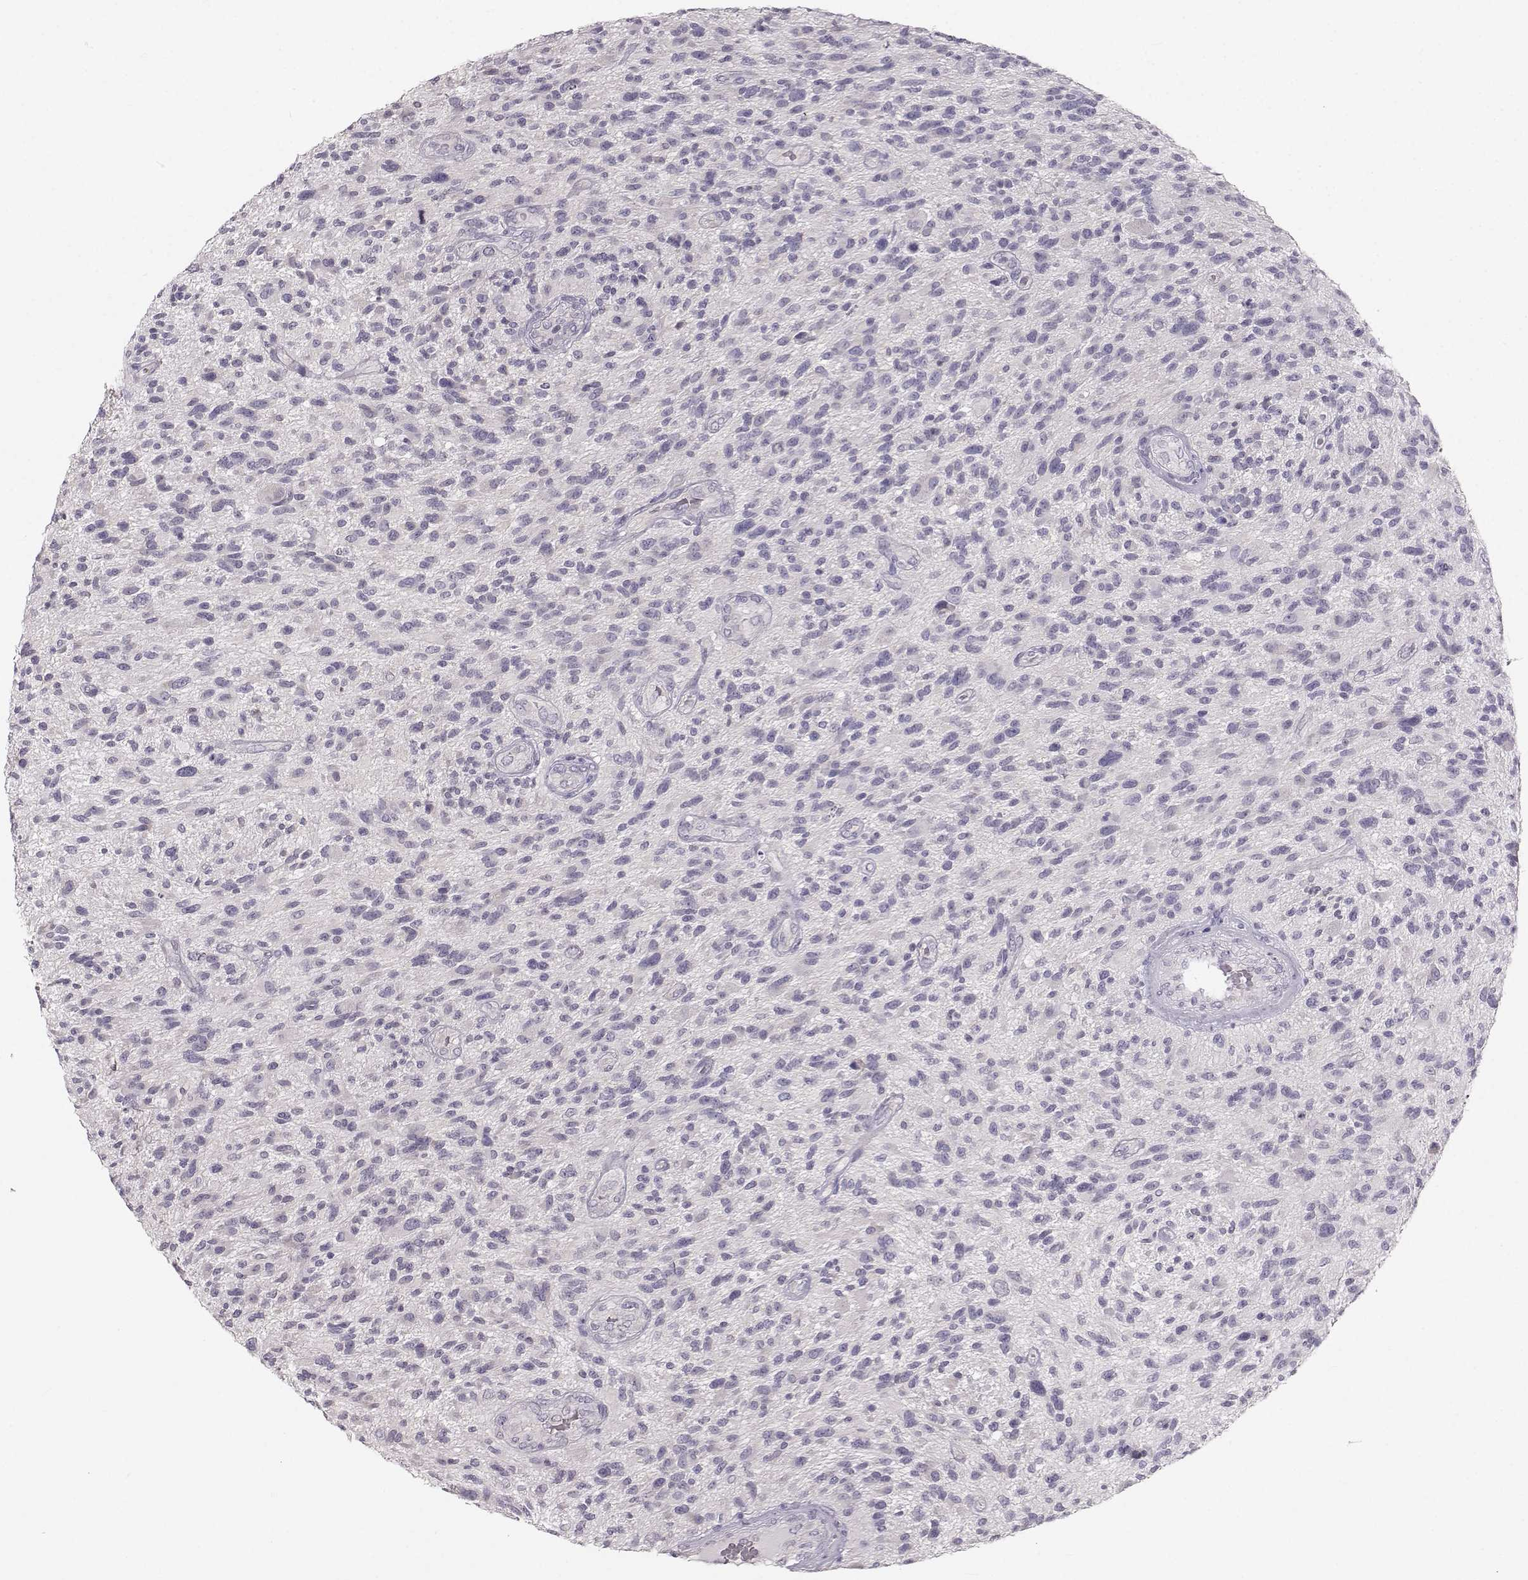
{"staining": {"intensity": "negative", "quantity": "none", "location": "none"}, "tissue": "glioma", "cell_type": "Tumor cells", "image_type": "cancer", "snomed": [{"axis": "morphology", "description": "Glioma, malignant, High grade"}, {"axis": "topography", "description": "Brain"}], "caption": "High power microscopy image of an IHC micrograph of malignant high-grade glioma, revealing no significant staining in tumor cells.", "gene": "OIP5", "patient": {"sex": "male", "age": 47}}